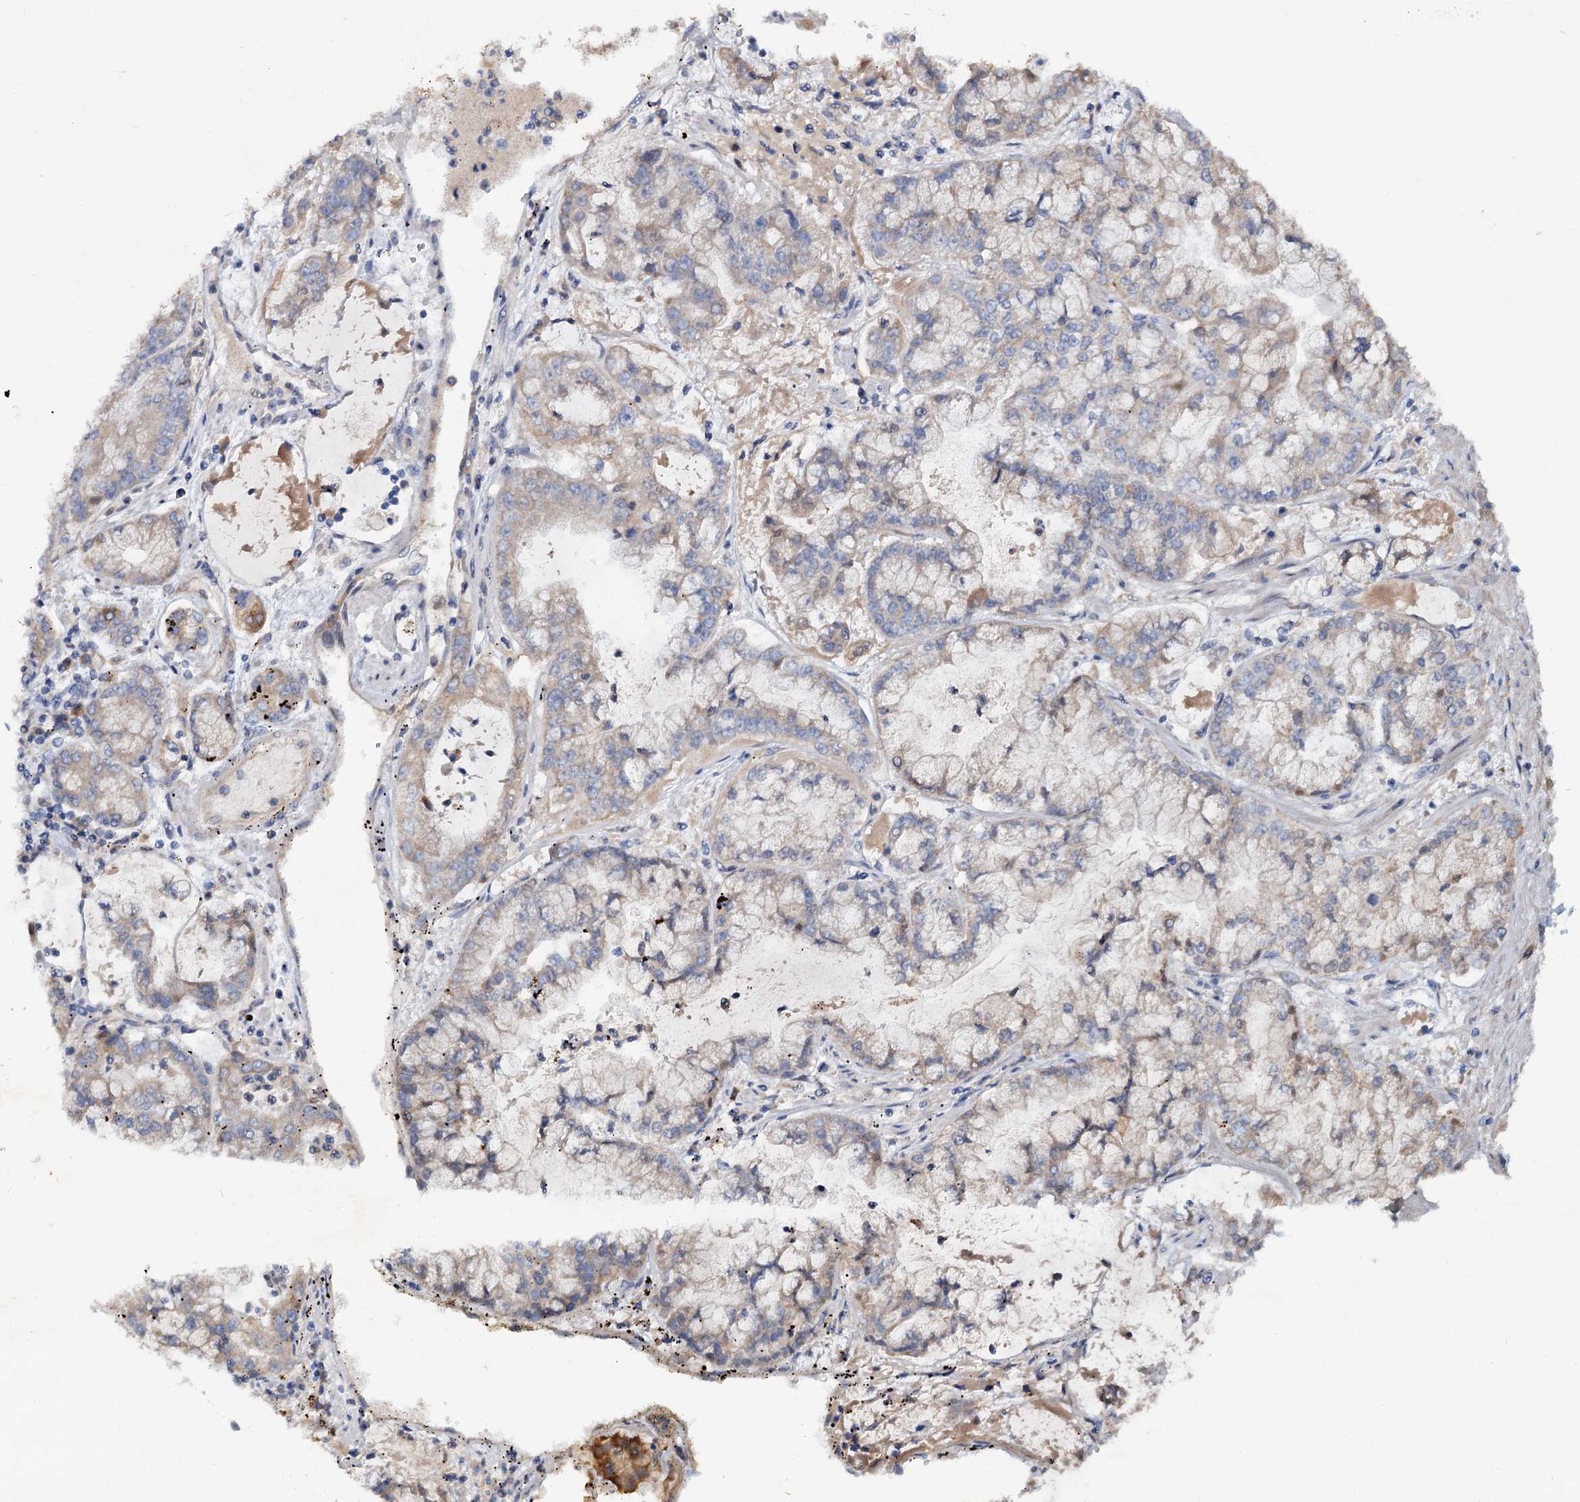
{"staining": {"intensity": "weak", "quantity": "25%-75%", "location": "cytoplasmic/membranous"}, "tissue": "stomach cancer", "cell_type": "Tumor cells", "image_type": "cancer", "snomed": [{"axis": "morphology", "description": "Adenocarcinoma, NOS"}, {"axis": "topography", "description": "Stomach"}], "caption": "Immunohistochemistry of human stomach adenocarcinoma reveals low levels of weak cytoplasmic/membranous staining in about 25%-75% of tumor cells. The staining is performed using DAB (3,3'-diaminobenzidine) brown chromogen to label protein expression. The nuclei are counter-stained blue using hematoxylin.", "gene": "IL17RD", "patient": {"sex": "male", "age": 76}}